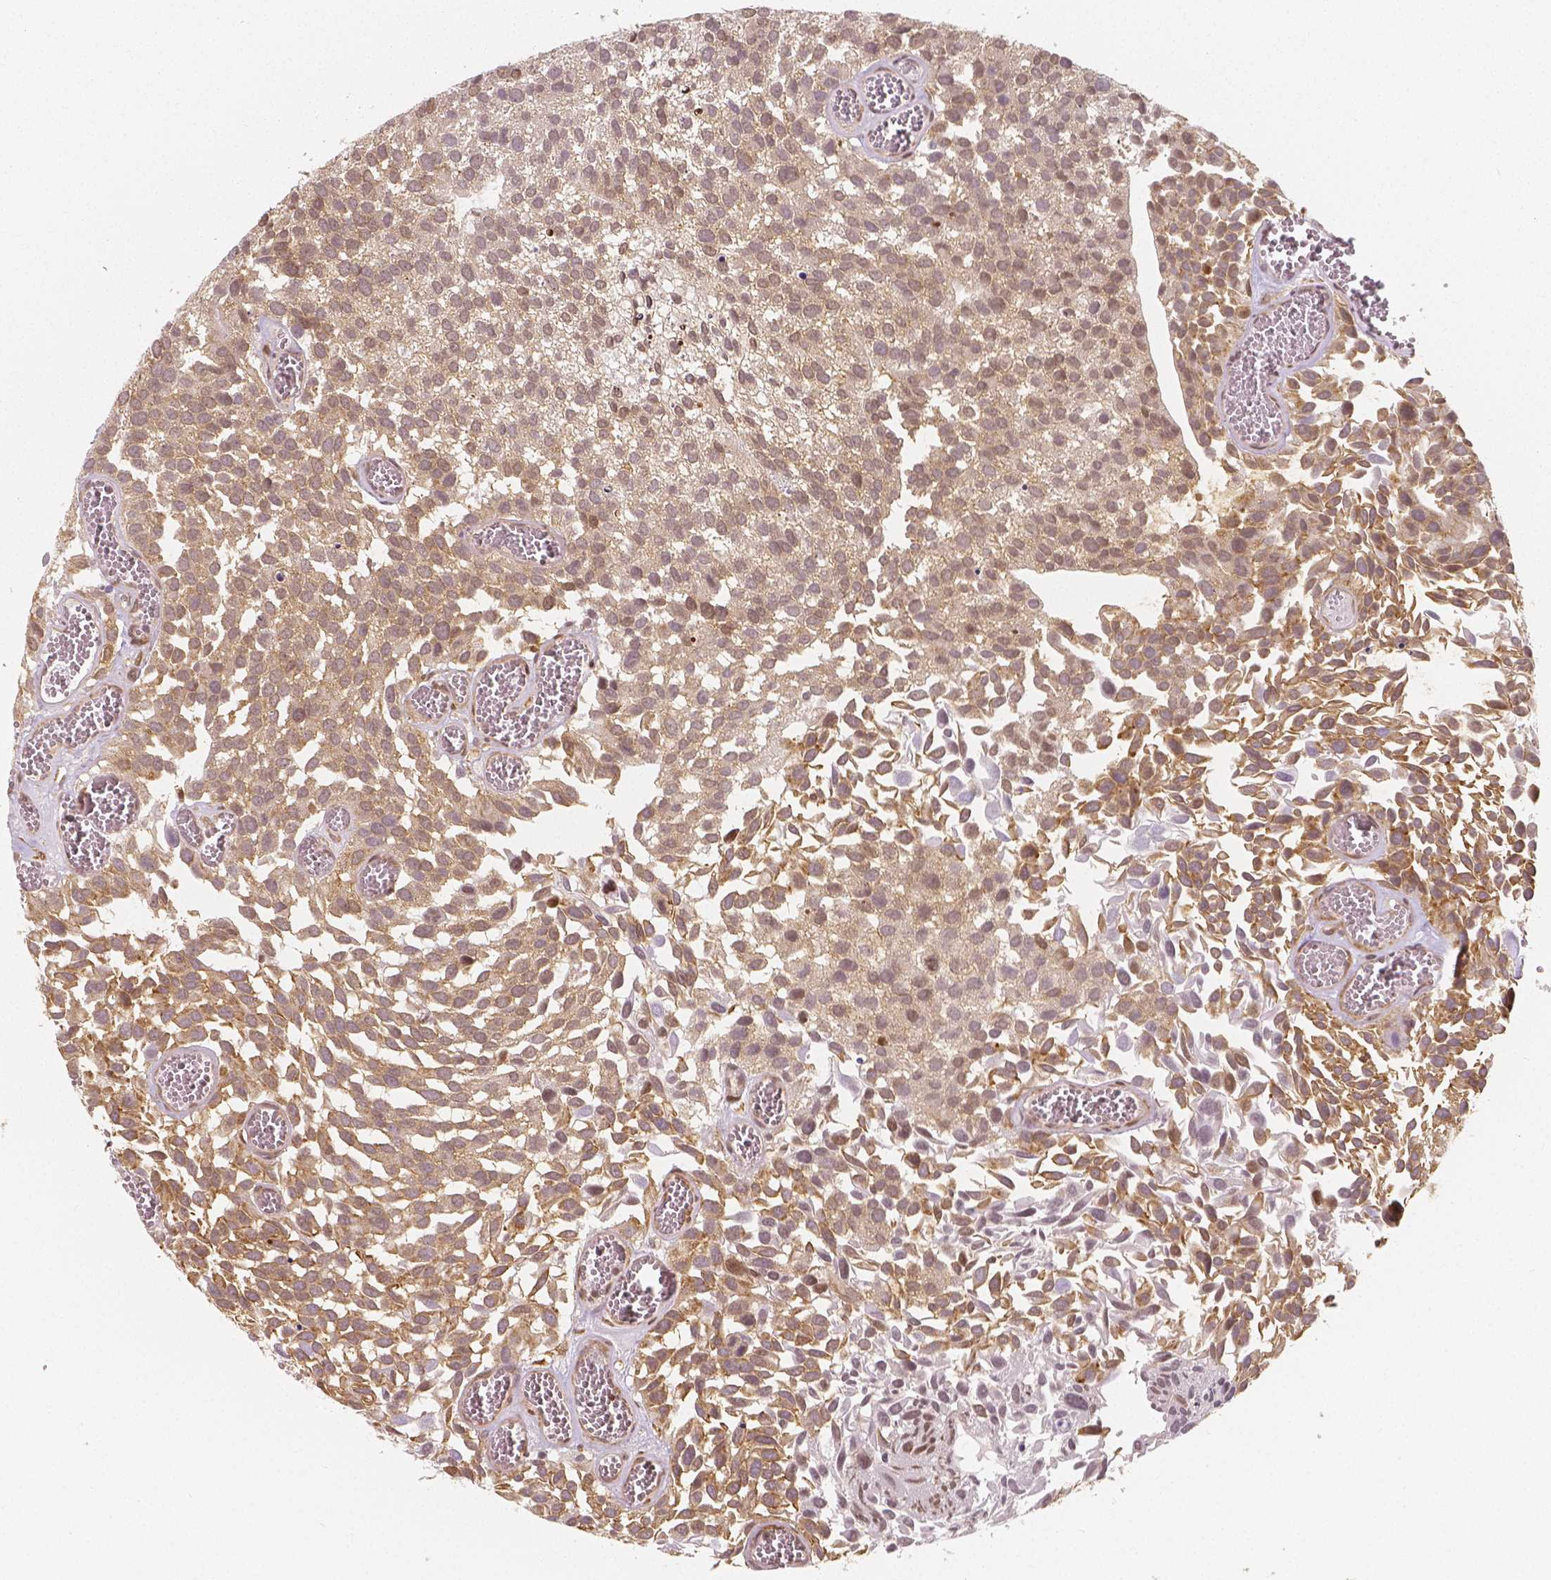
{"staining": {"intensity": "moderate", "quantity": ">75%", "location": "cytoplasmic/membranous,nuclear"}, "tissue": "urothelial cancer", "cell_type": "Tumor cells", "image_type": "cancer", "snomed": [{"axis": "morphology", "description": "Urothelial carcinoma, Low grade"}, {"axis": "topography", "description": "Urinary bladder"}], "caption": "Protein analysis of urothelial cancer tissue reveals moderate cytoplasmic/membranous and nuclear expression in approximately >75% of tumor cells.", "gene": "NUCKS1", "patient": {"sex": "female", "age": 69}}